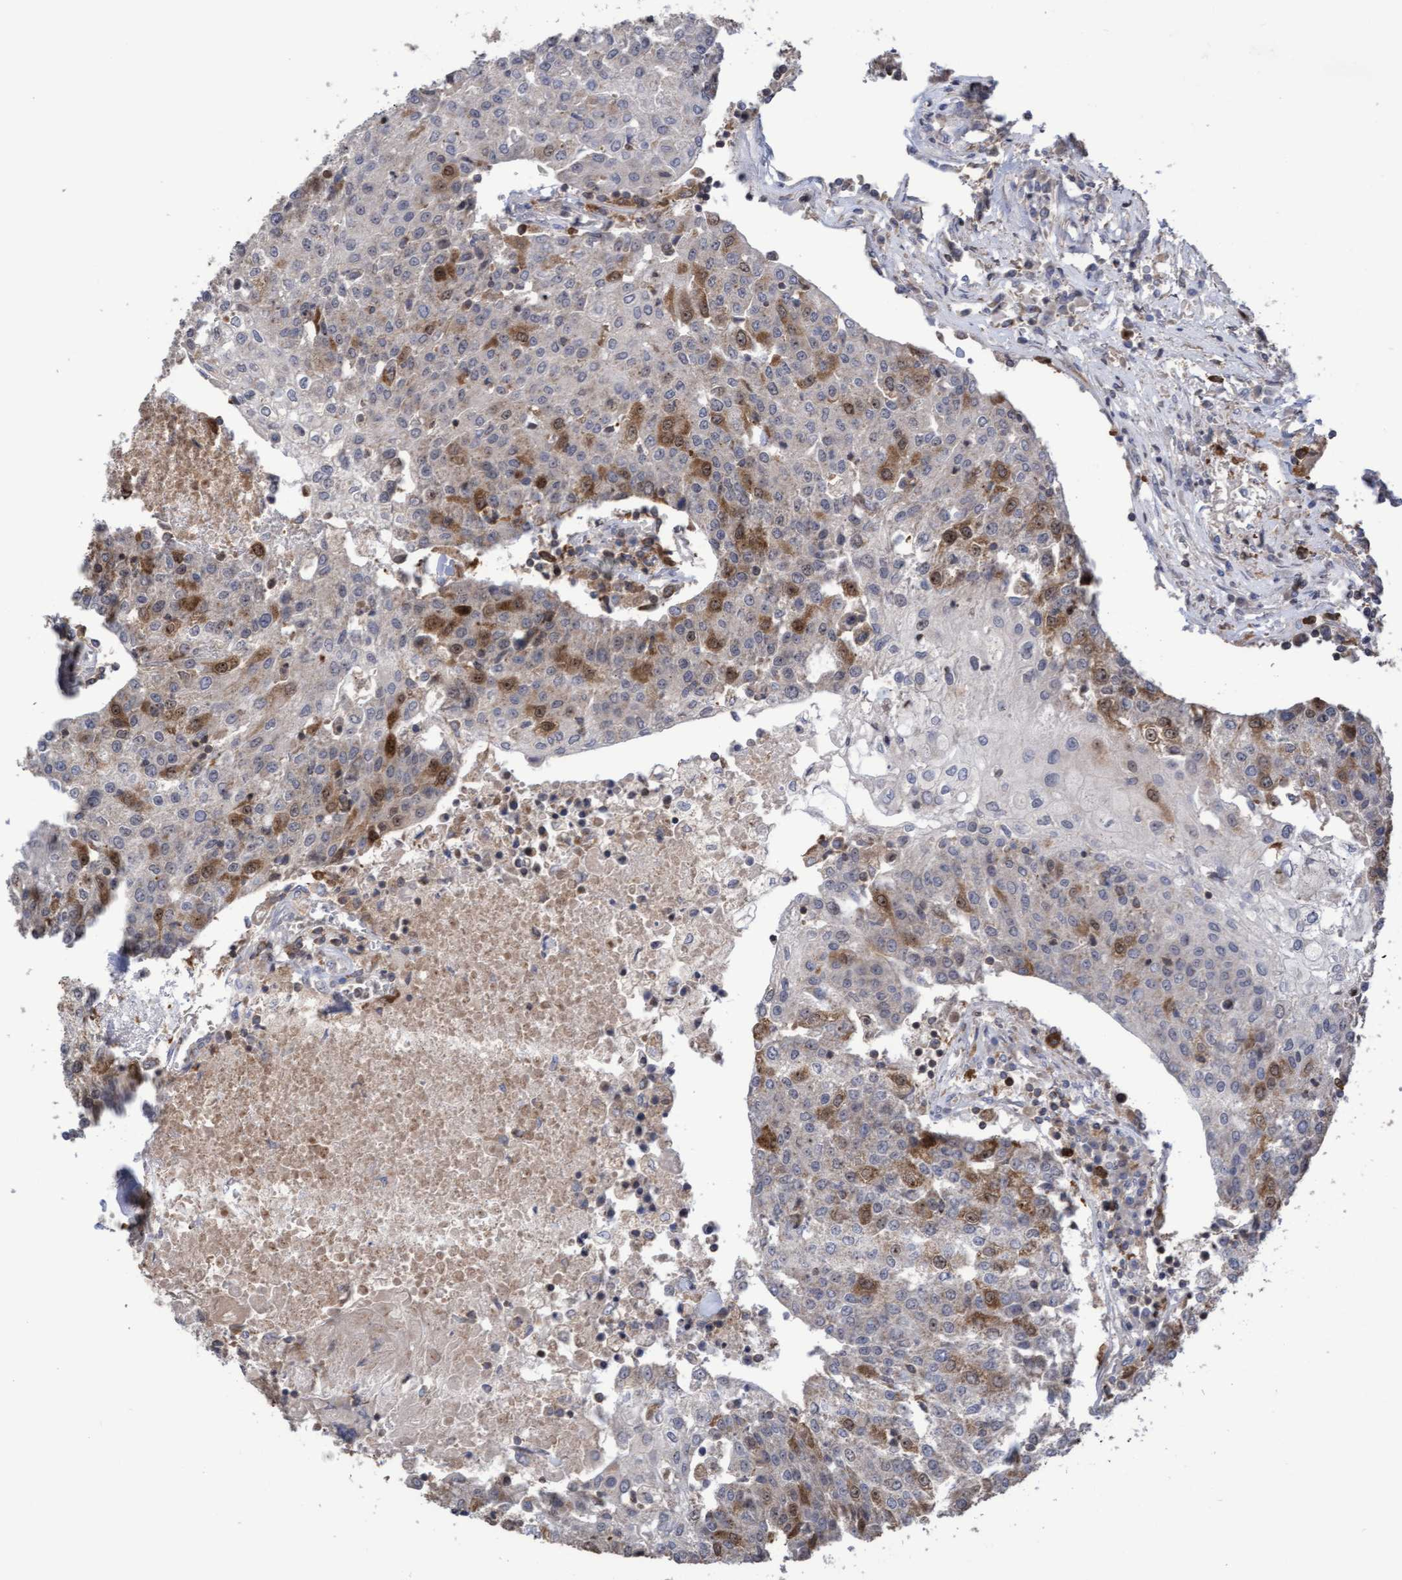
{"staining": {"intensity": "moderate", "quantity": "25%-75%", "location": "cytoplasmic/membranous,nuclear"}, "tissue": "urothelial cancer", "cell_type": "Tumor cells", "image_type": "cancer", "snomed": [{"axis": "morphology", "description": "Urothelial carcinoma, High grade"}, {"axis": "topography", "description": "Urinary bladder"}], "caption": "A brown stain highlights moderate cytoplasmic/membranous and nuclear expression of a protein in human urothelial cancer tumor cells.", "gene": "SLBP", "patient": {"sex": "female", "age": 85}}